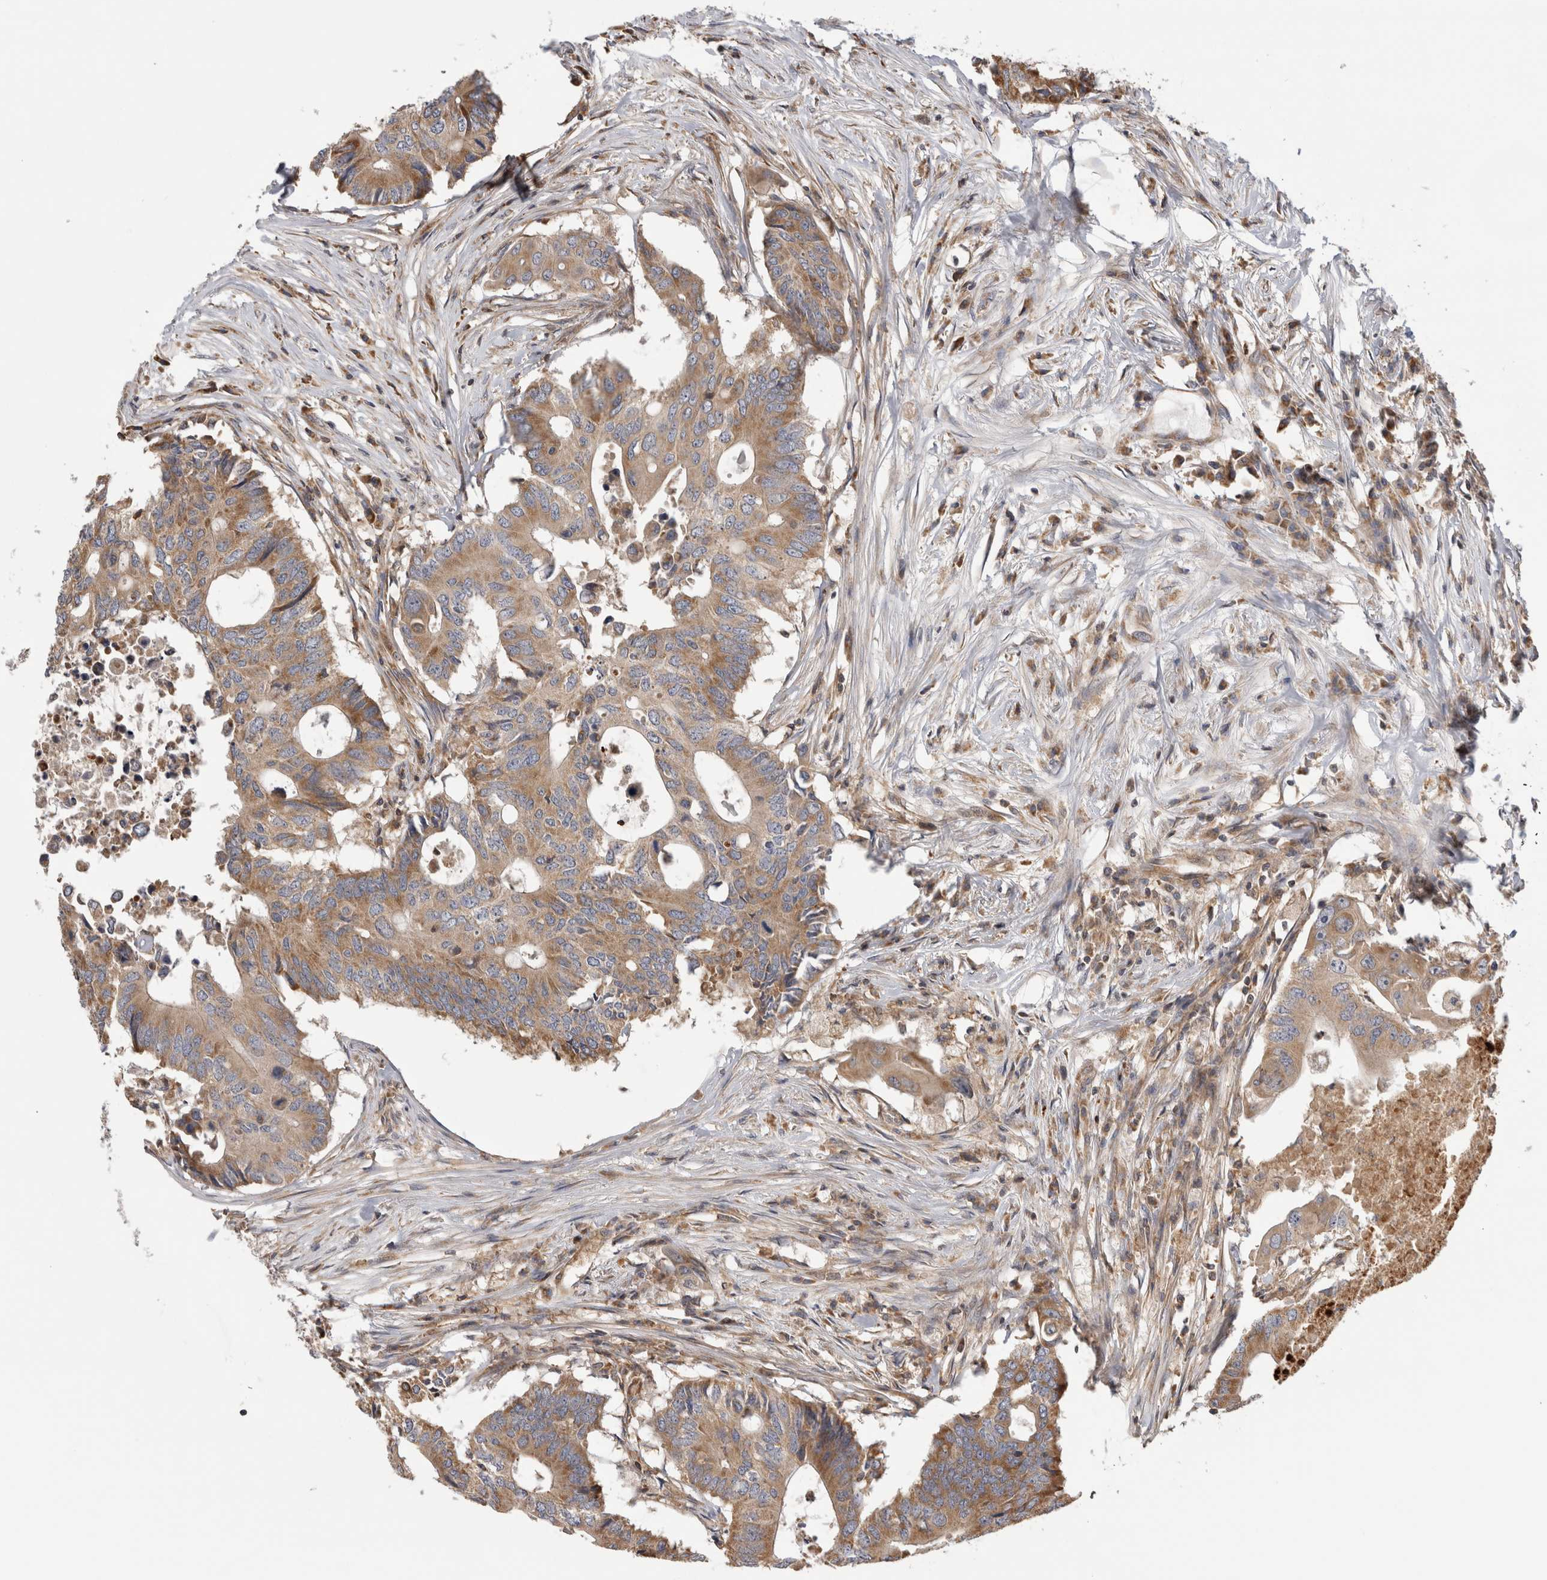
{"staining": {"intensity": "moderate", "quantity": ">75%", "location": "cytoplasmic/membranous"}, "tissue": "colorectal cancer", "cell_type": "Tumor cells", "image_type": "cancer", "snomed": [{"axis": "morphology", "description": "Adenocarcinoma, NOS"}, {"axis": "topography", "description": "Colon"}], "caption": "High-power microscopy captured an immunohistochemistry (IHC) histopathology image of adenocarcinoma (colorectal), revealing moderate cytoplasmic/membranous positivity in approximately >75% of tumor cells.", "gene": "GRIK2", "patient": {"sex": "male", "age": 71}}